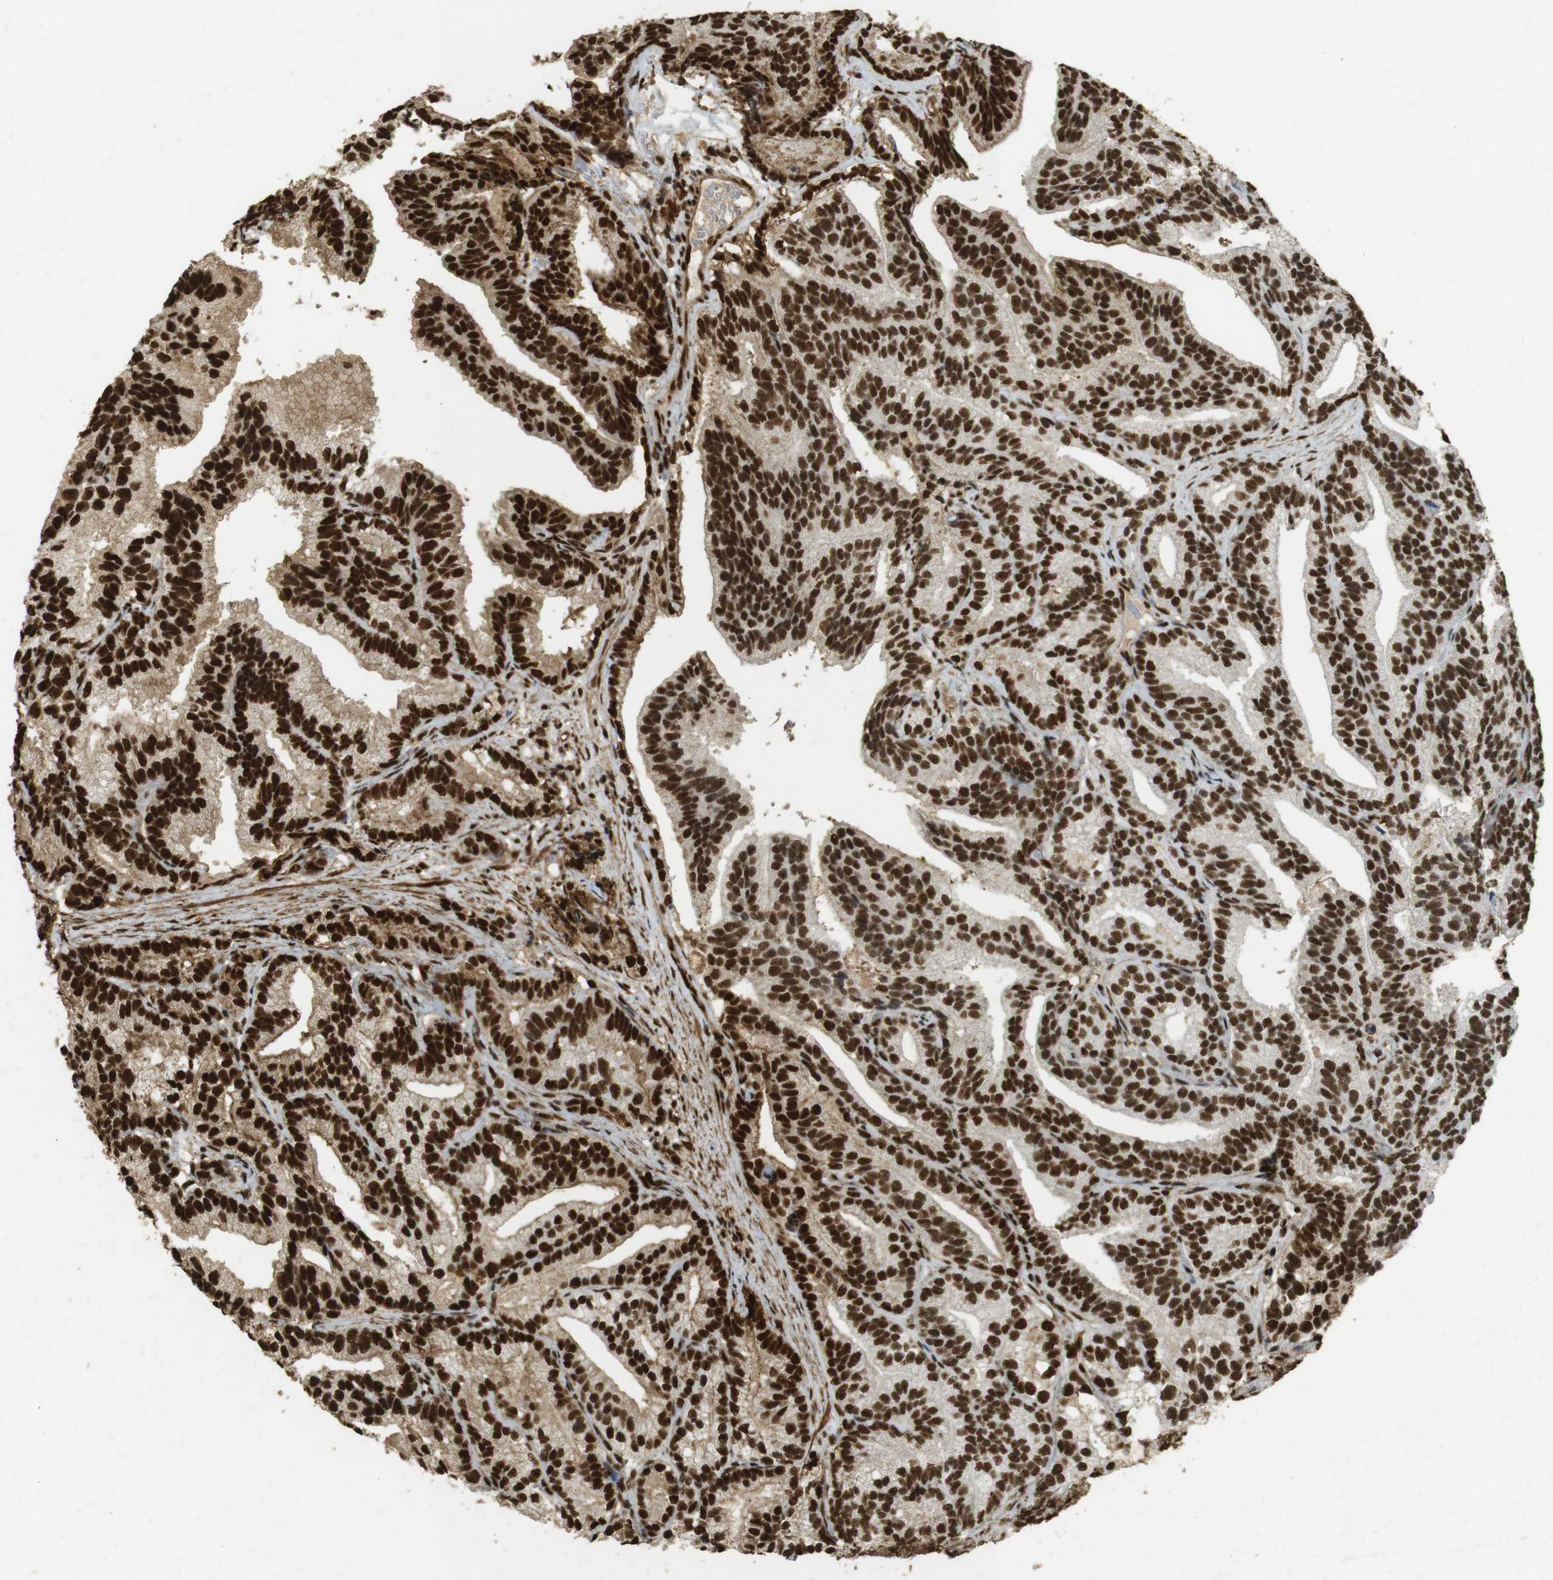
{"staining": {"intensity": "strong", "quantity": ">75%", "location": "cytoplasmic/membranous,nuclear"}, "tissue": "prostate cancer", "cell_type": "Tumor cells", "image_type": "cancer", "snomed": [{"axis": "morphology", "description": "Adenocarcinoma, Low grade"}, {"axis": "topography", "description": "Prostate"}], "caption": "A photomicrograph of human prostate cancer stained for a protein exhibits strong cytoplasmic/membranous and nuclear brown staining in tumor cells. The staining was performed using DAB (3,3'-diaminobenzidine) to visualize the protein expression in brown, while the nuclei were stained in blue with hematoxylin (Magnification: 20x).", "gene": "GATA4", "patient": {"sex": "male", "age": 89}}